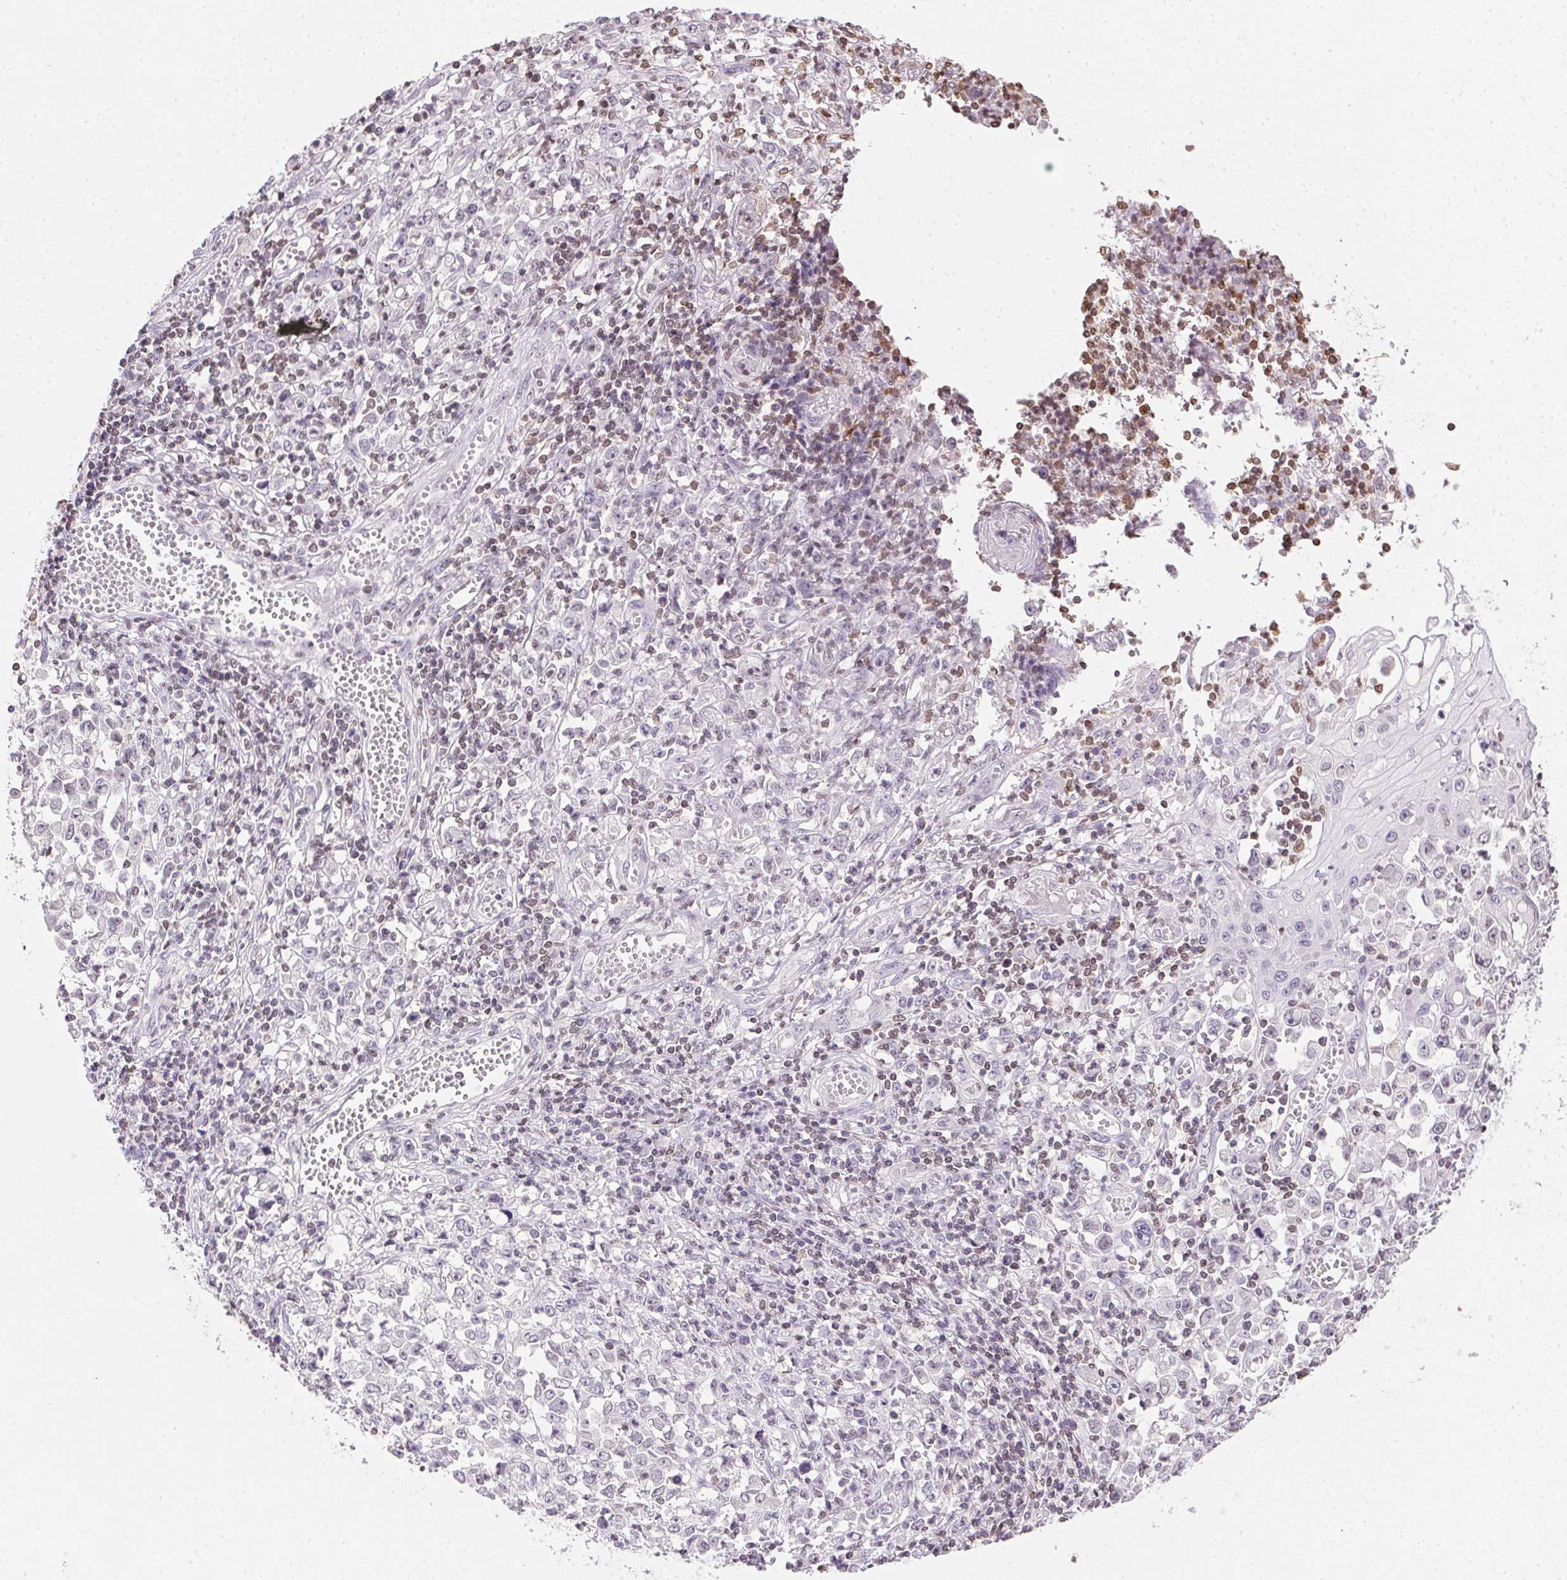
{"staining": {"intensity": "negative", "quantity": "none", "location": "none"}, "tissue": "stomach cancer", "cell_type": "Tumor cells", "image_type": "cancer", "snomed": [{"axis": "morphology", "description": "Adenocarcinoma, NOS"}, {"axis": "topography", "description": "Stomach, upper"}], "caption": "An immunohistochemistry micrograph of stomach adenocarcinoma is shown. There is no staining in tumor cells of stomach adenocarcinoma.", "gene": "PRL", "patient": {"sex": "male", "age": 70}}